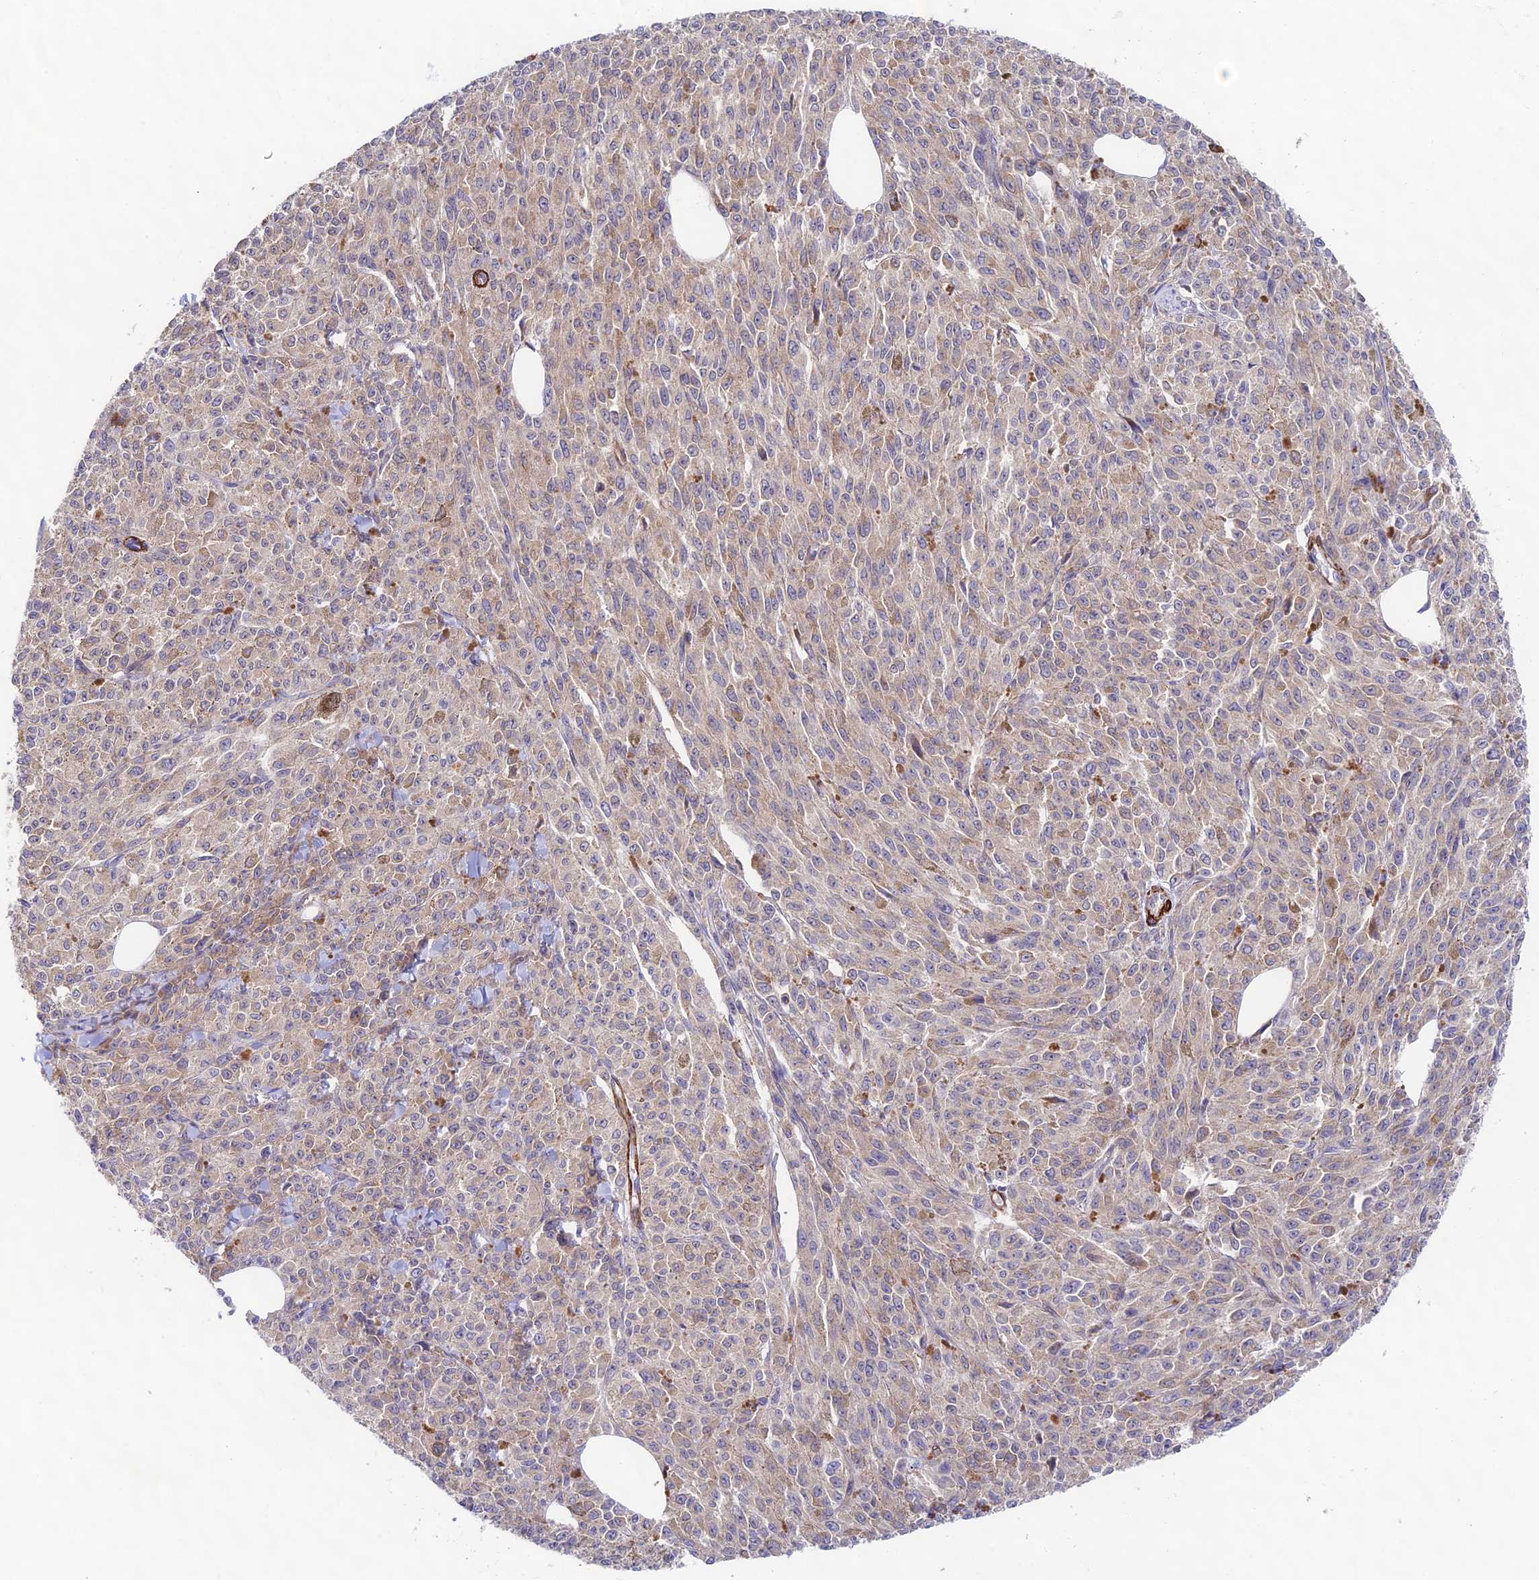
{"staining": {"intensity": "weak", "quantity": "25%-75%", "location": "cytoplasmic/membranous"}, "tissue": "melanoma", "cell_type": "Tumor cells", "image_type": "cancer", "snomed": [{"axis": "morphology", "description": "Malignant melanoma, NOS"}, {"axis": "topography", "description": "Skin"}], "caption": "Protein staining shows weak cytoplasmic/membranous positivity in approximately 25%-75% of tumor cells in melanoma.", "gene": "ANKRD50", "patient": {"sex": "female", "age": 52}}